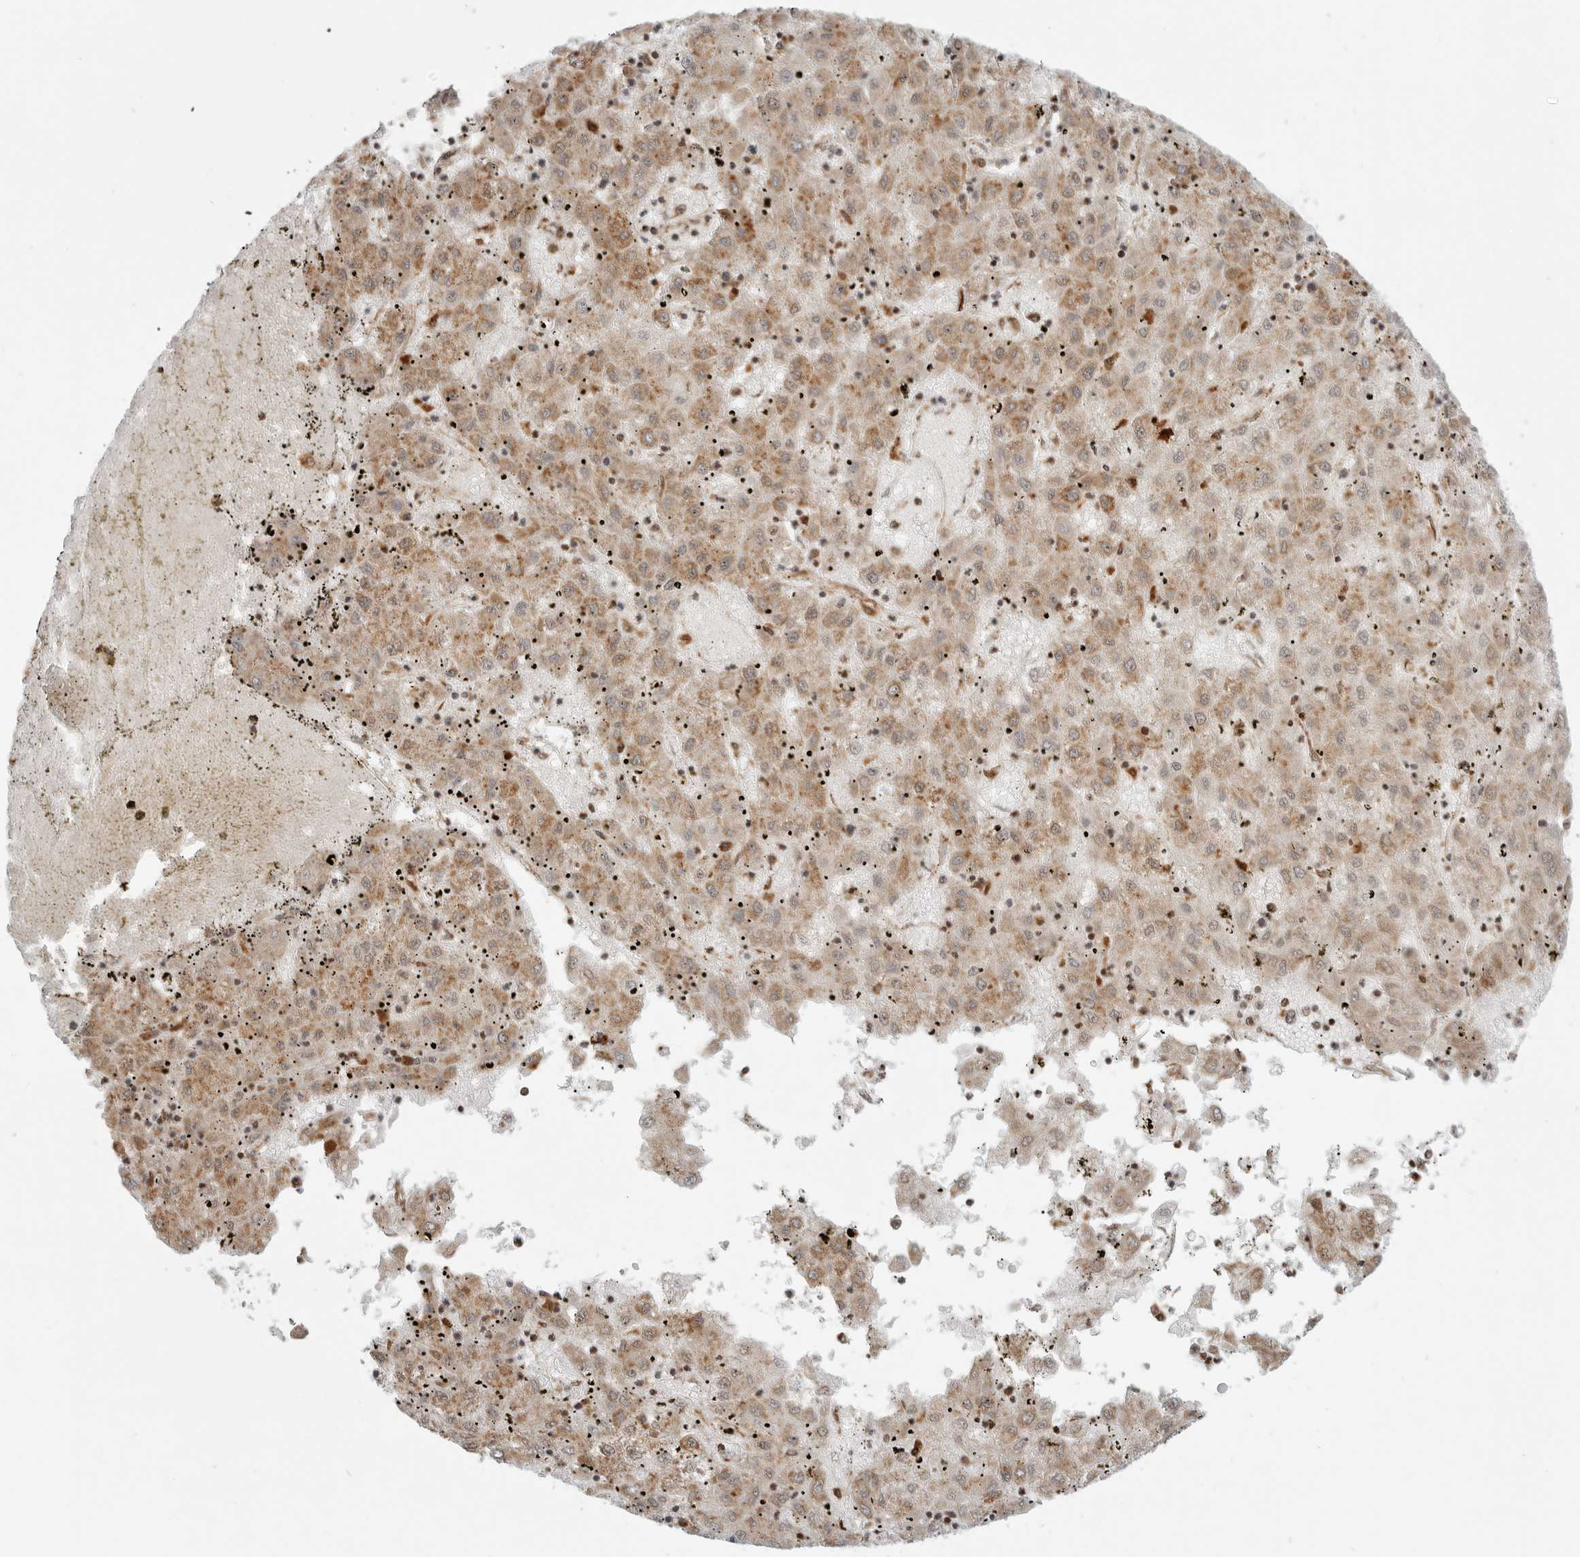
{"staining": {"intensity": "moderate", "quantity": ">75%", "location": "cytoplasmic/membranous"}, "tissue": "liver cancer", "cell_type": "Tumor cells", "image_type": "cancer", "snomed": [{"axis": "morphology", "description": "Carcinoma, Hepatocellular, NOS"}, {"axis": "topography", "description": "Liver"}], "caption": "Immunohistochemistry (IHC) (DAB) staining of human hepatocellular carcinoma (liver) reveals moderate cytoplasmic/membranous protein staining in about >75% of tumor cells.", "gene": "IDUA", "patient": {"sex": "male", "age": 72}}